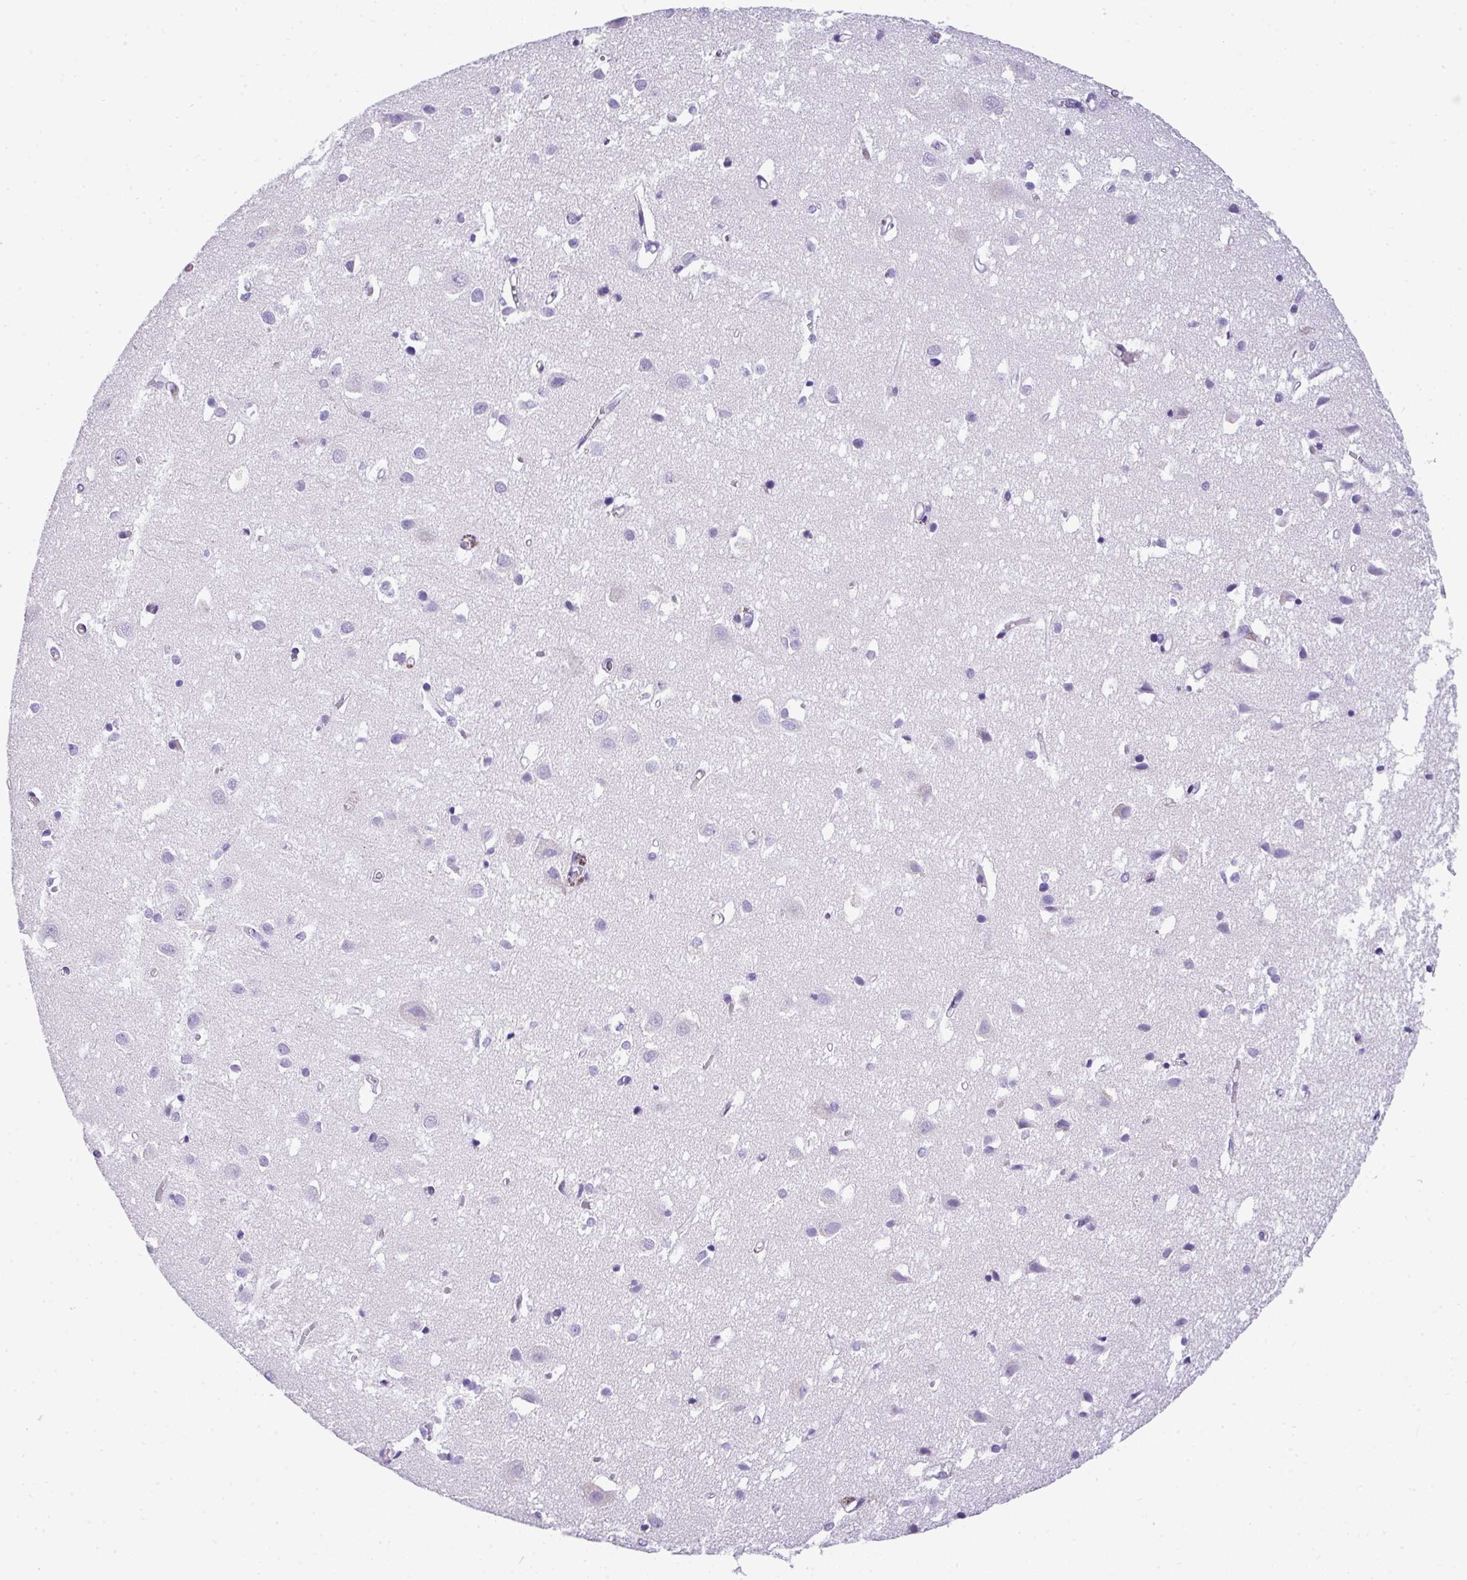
{"staining": {"intensity": "negative", "quantity": "none", "location": "none"}, "tissue": "cerebral cortex", "cell_type": "Endothelial cells", "image_type": "normal", "snomed": [{"axis": "morphology", "description": "Normal tissue, NOS"}, {"axis": "topography", "description": "Cerebral cortex"}], "caption": "Endothelial cells show no significant protein staining in benign cerebral cortex. (DAB IHC with hematoxylin counter stain).", "gene": "MUC21", "patient": {"sex": "male", "age": 70}}